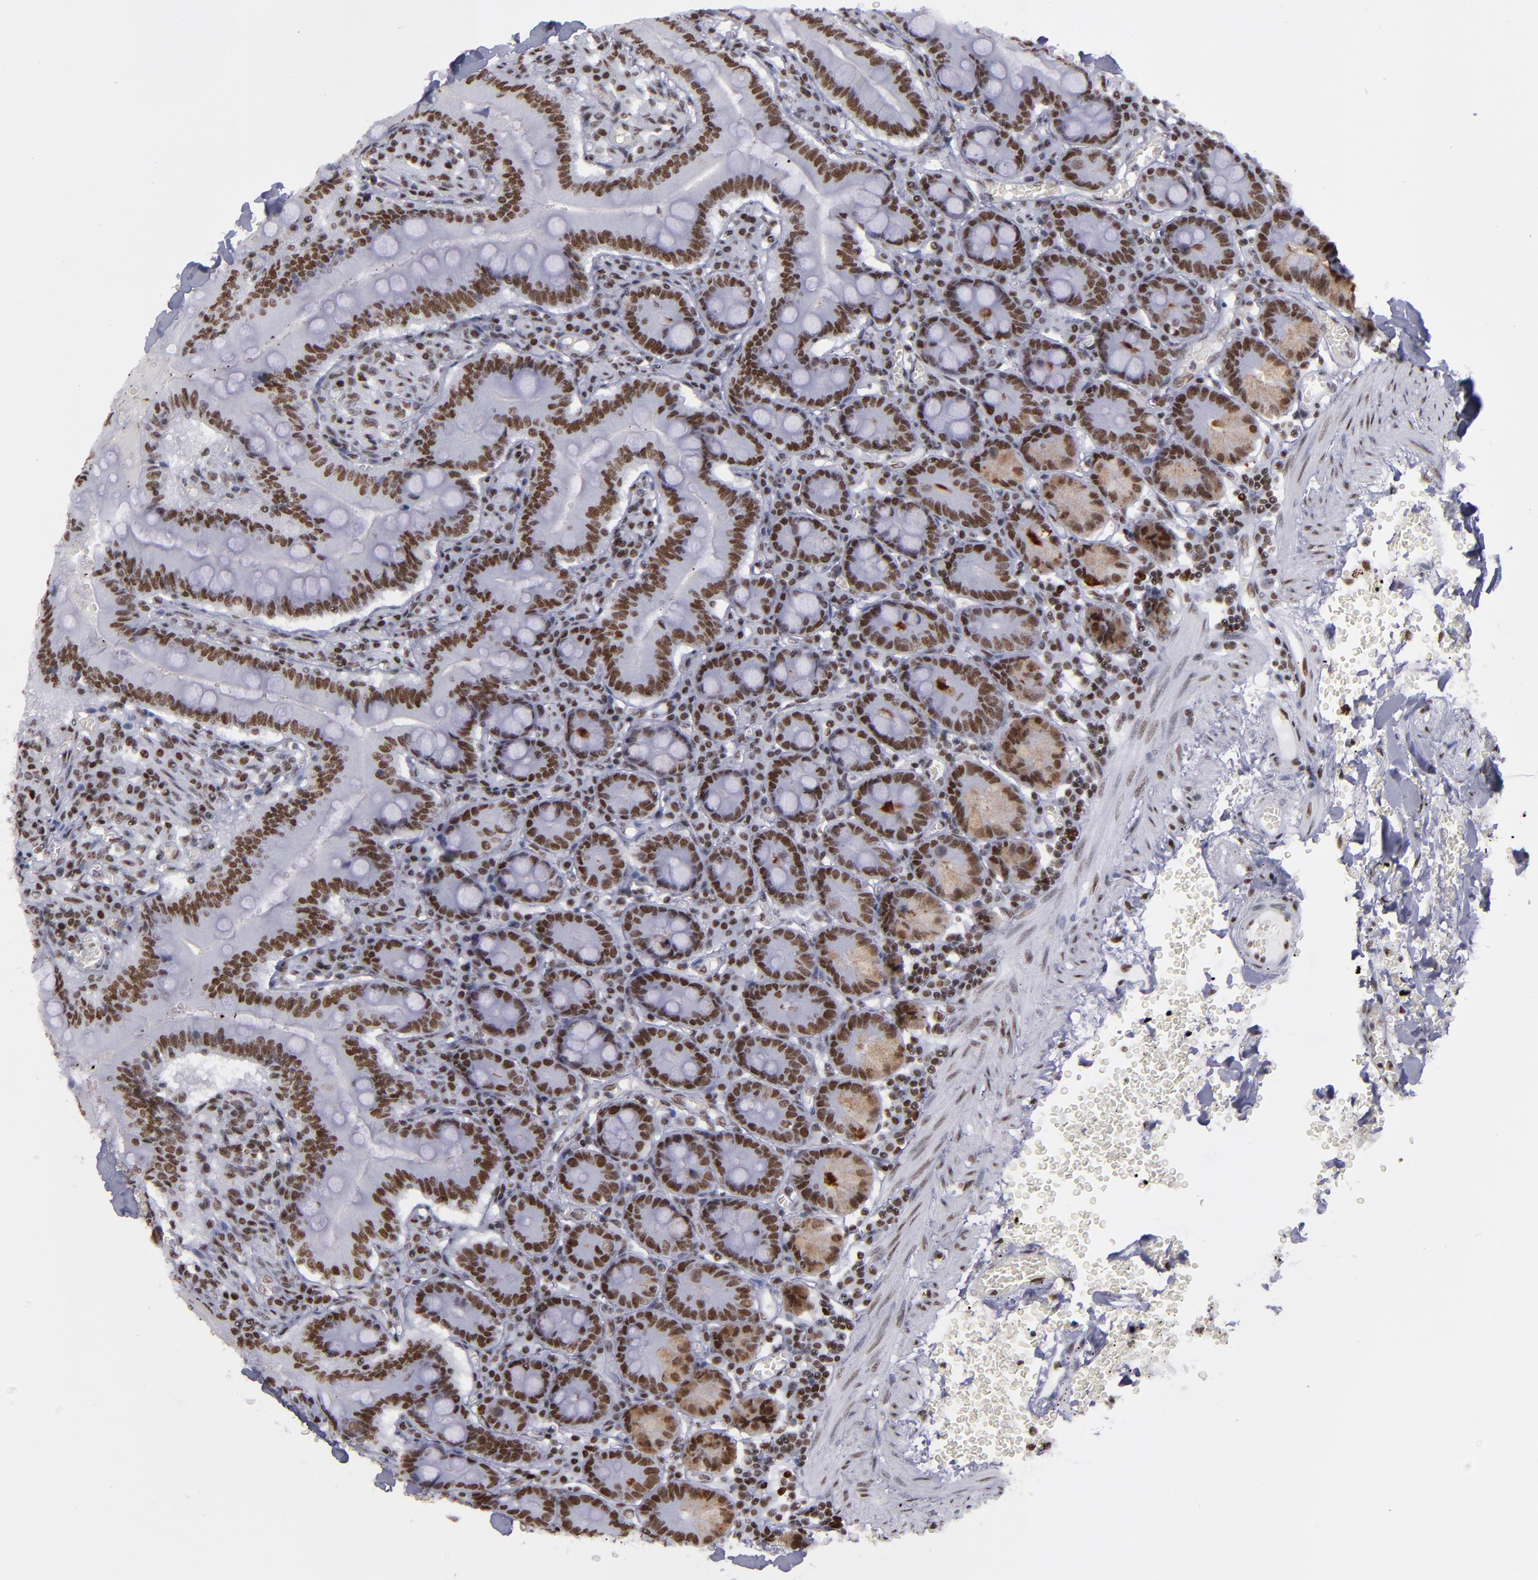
{"staining": {"intensity": "strong", "quantity": ">75%", "location": "nuclear"}, "tissue": "small intestine", "cell_type": "Glandular cells", "image_type": "normal", "snomed": [{"axis": "morphology", "description": "Normal tissue, NOS"}, {"axis": "topography", "description": "Small intestine"}], "caption": "A high amount of strong nuclear positivity is appreciated in about >75% of glandular cells in benign small intestine.", "gene": "TERF2", "patient": {"sex": "male", "age": 71}}